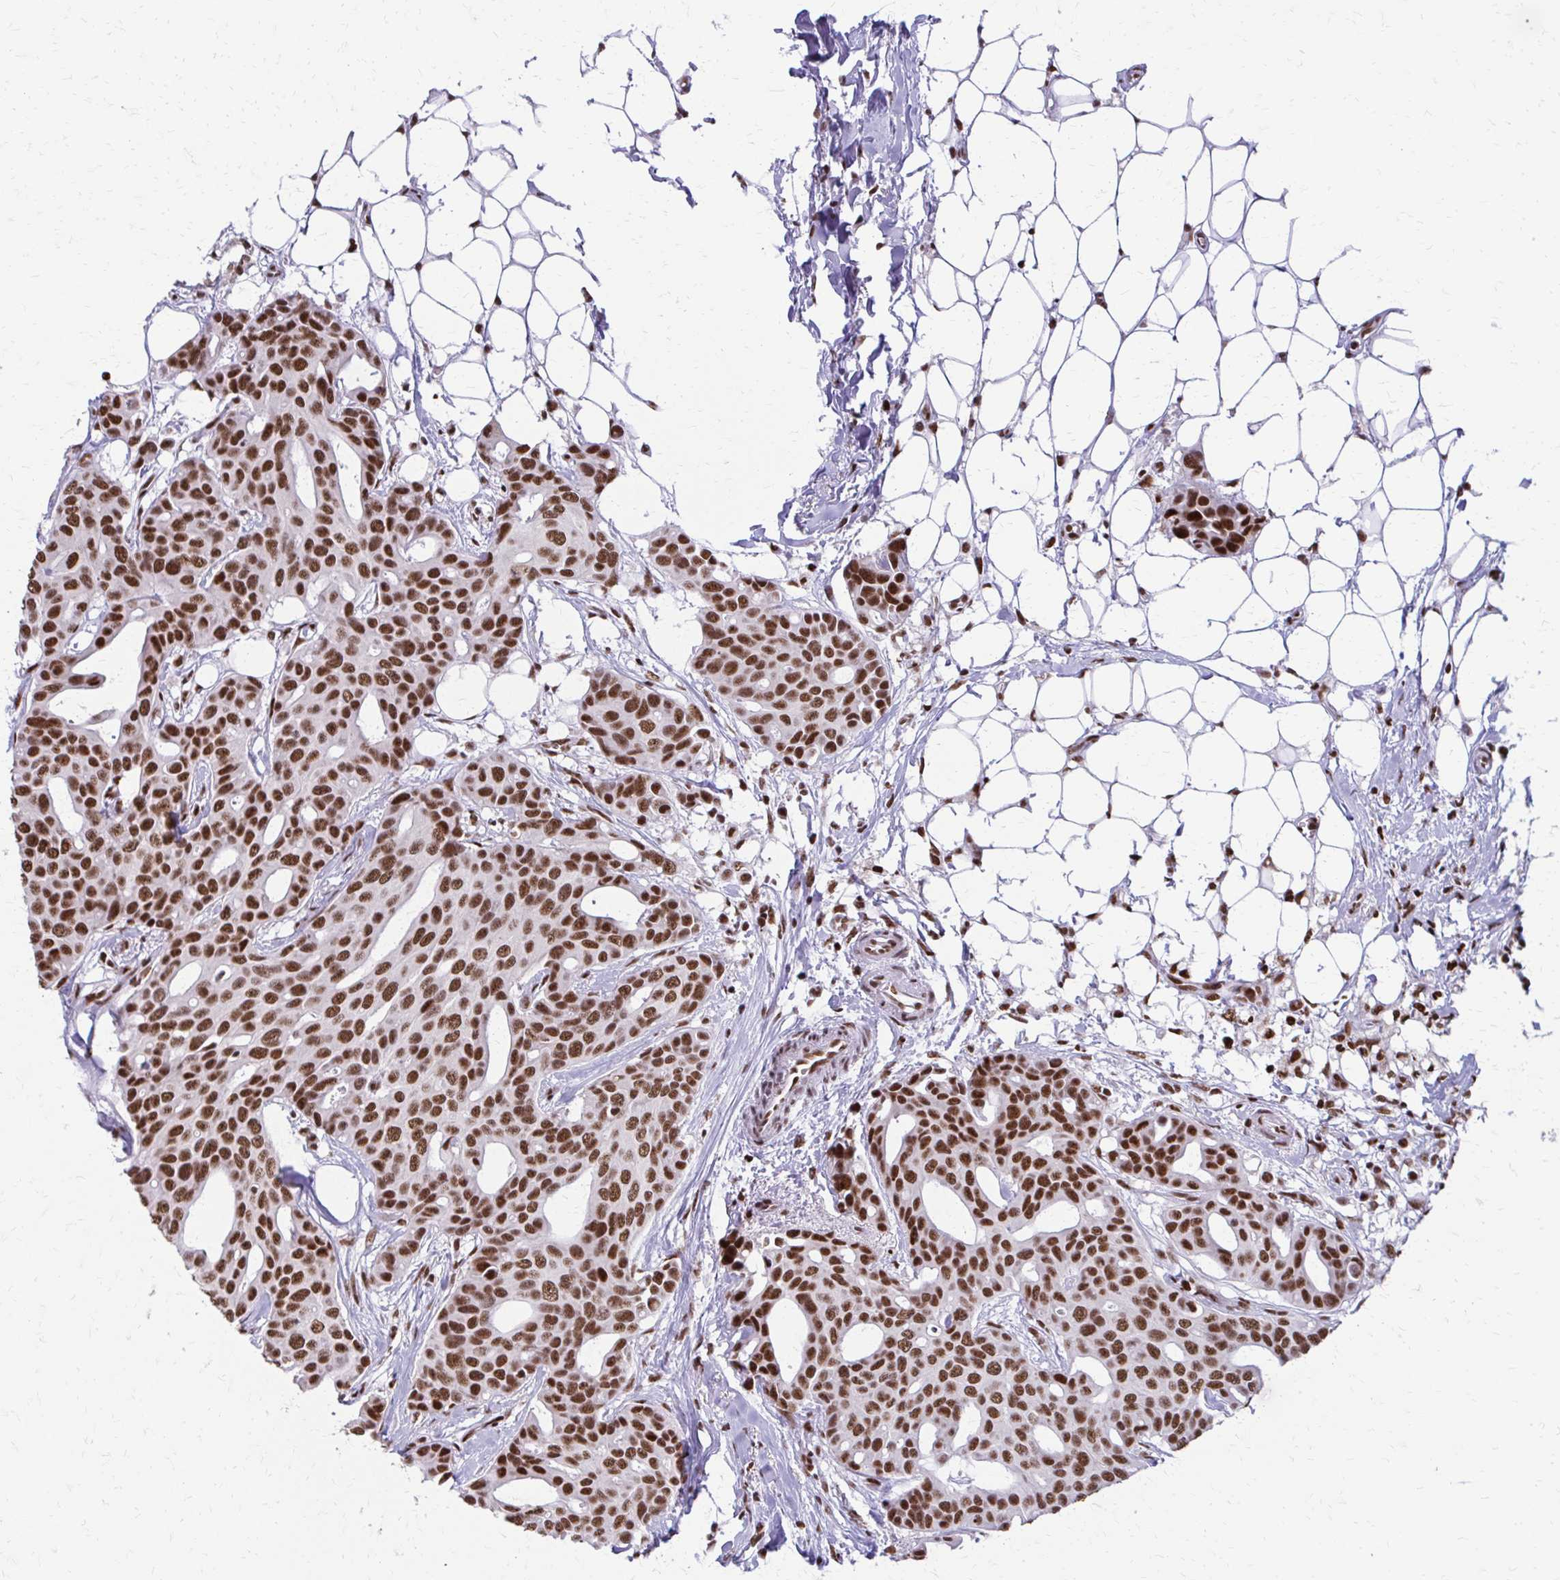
{"staining": {"intensity": "strong", "quantity": ">75%", "location": "nuclear"}, "tissue": "breast cancer", "cell_type": "Tumor cells", "image_type": "cancer", "snomed": [{"axis": "morphology", "description": "Duct carcinoma"}, {"axis": "topography", "description": "Breast"}], "caption": "Human breast cancer stained with a brown dye reveals strong nuclear positive positivity in approximately >75% of tumor cells.", "gene": "SS18", "patient": {"sex": "female", "age": 54}}